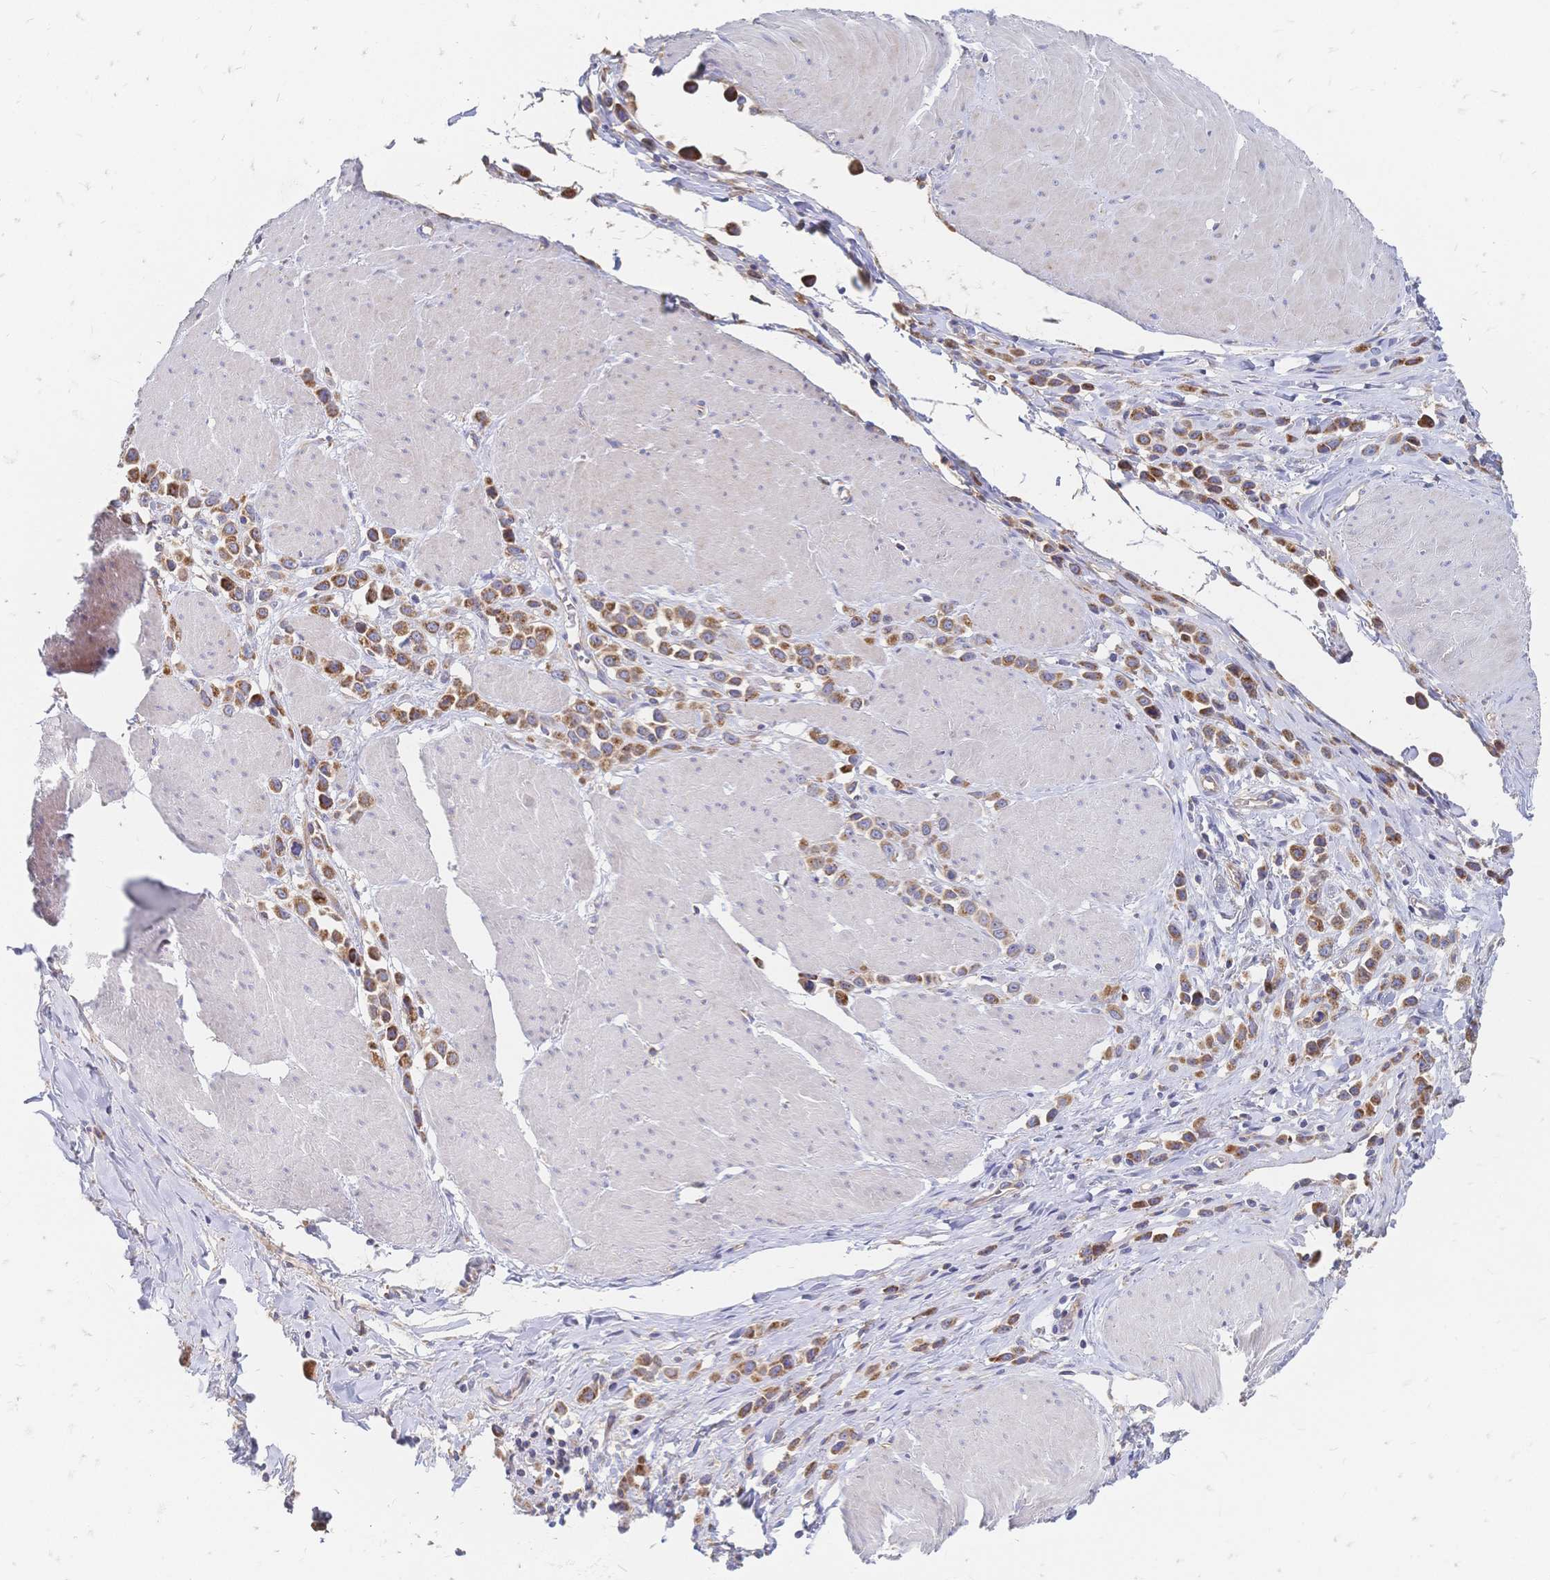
{"staining": {"intensity": "moderate", "quantity": ">75%", "location": "cytoplasmic/membranous"}, "tissue": "stomach cancer", "cell_type": "Tumor cells", "image_type": "cancer", "snomed": [{"axis": "morphology", "description": "Adenocarcinoma, NOS"}, {"axis": "topography", "description": "Stomach"}], "caption": "The image demonstrates immunohistochemical staining of adenocarcinoma (stomach). There is moderate cytoplasmic/membranous expression is seen in approximately >75% of tumor cells. The staining was performed using DAB (3,3'-diaminobenzidine) to visualize the protein expression in brown, while the nuclei were stained in blue with hematoxylin (Magnification: 20x).", "gene": "SORBS1", "patient": {"sex": "male", "age": 47}}